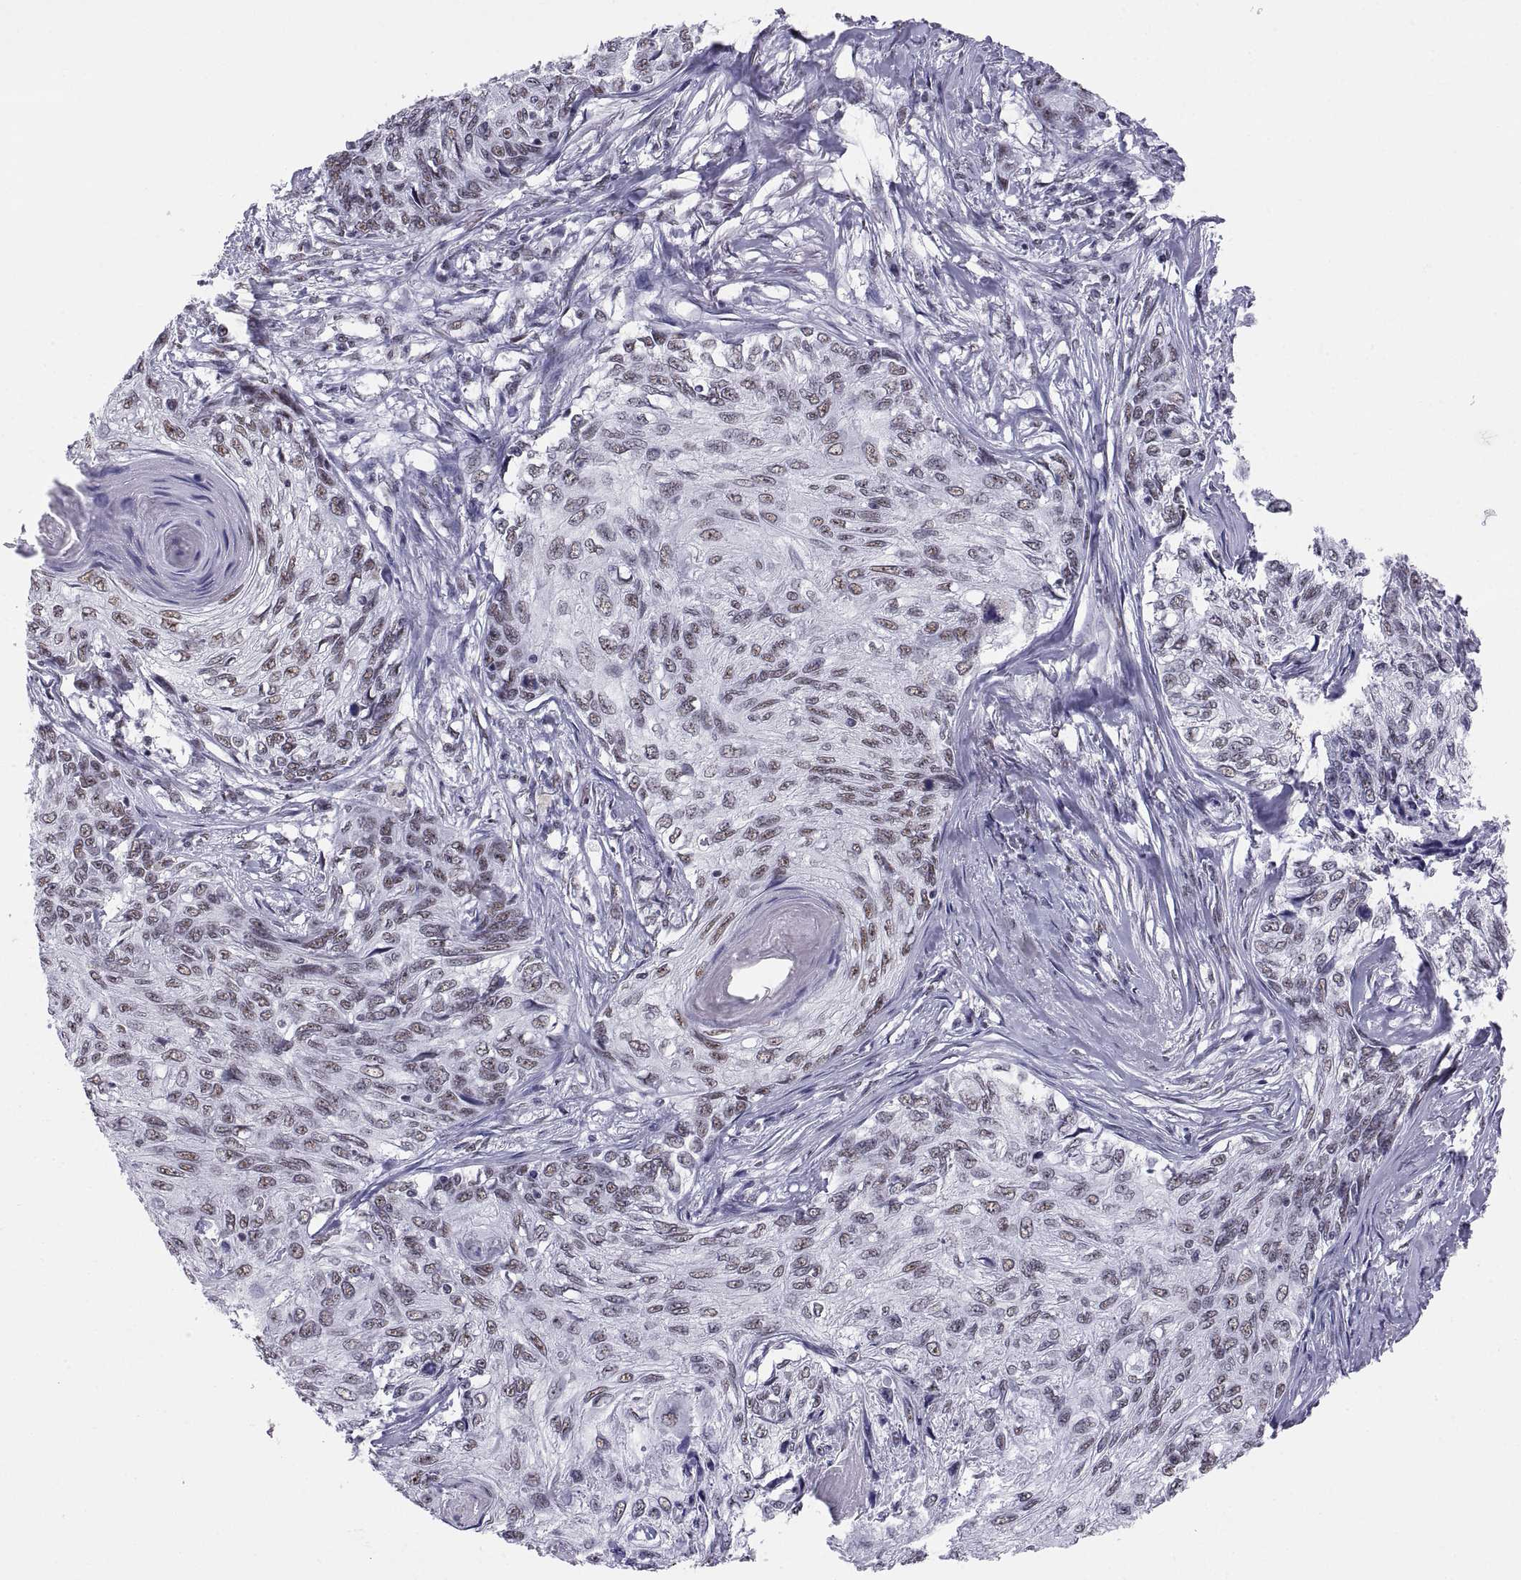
{"staining": {"intensity": "weak", "quantity": ">75%", "location": "nuclear"}, "tissue": "skin cancer", "cell_type": "Tumor cells", "image_type": "cancer", "snomed": [{"axis": "morphology", "description": "Squamous cell carcinoma, NOS"}, {"axis": "topography", "description": "Skin"}], "caption": "Immunohistochemistry photomicrograph of neoplastic tissue: human skin squamous cell carcinoma stained using immunohistochemistry reveals low levels of weak protein expression localized specifically in the nuclear of tumor cells, appearing as a nuclear brown color.", "gene": "NEUROD6", "patient": {"sex": "male", "age": 92}}